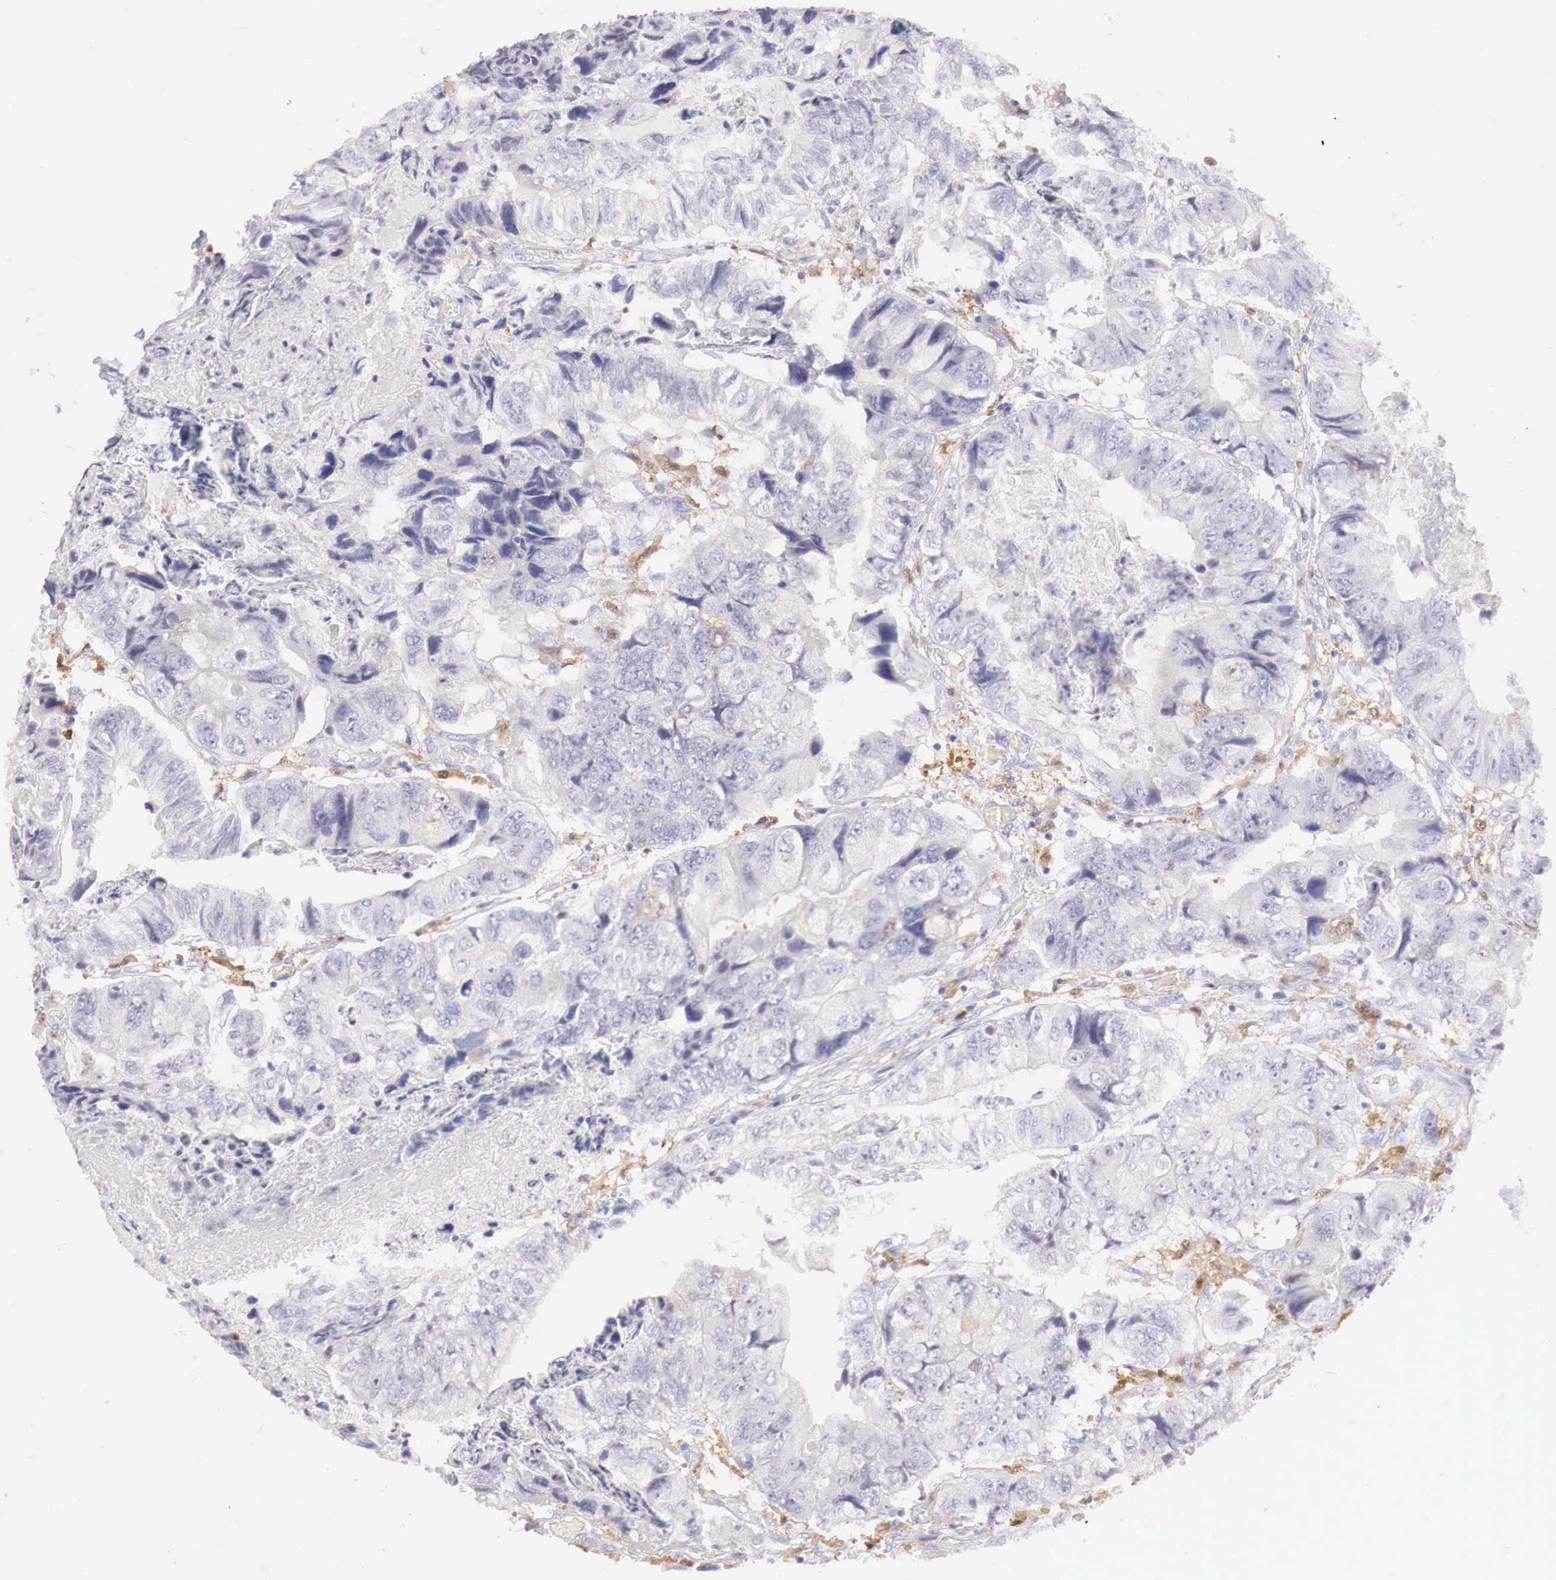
{"staining": {"intensity": "negative", "quantity": "none", "location": "none"}, "tissue": "colorectal cancer", "cell_type": "Tumor cells", "image_type": "cancer", "snomed": [{"axis": "morphology", "description": "Adenocarcinoma, NOS"}, {"axis": "topography", "description": "Rectum"}], "caption": "The immunohistochemistry (IHC) photomicrograph has no significant positivity in tumor cells of colorectal adenocarcinoma tissue.", "gene": "RENBP", "patient": {"sex": "female", "age": 82}}